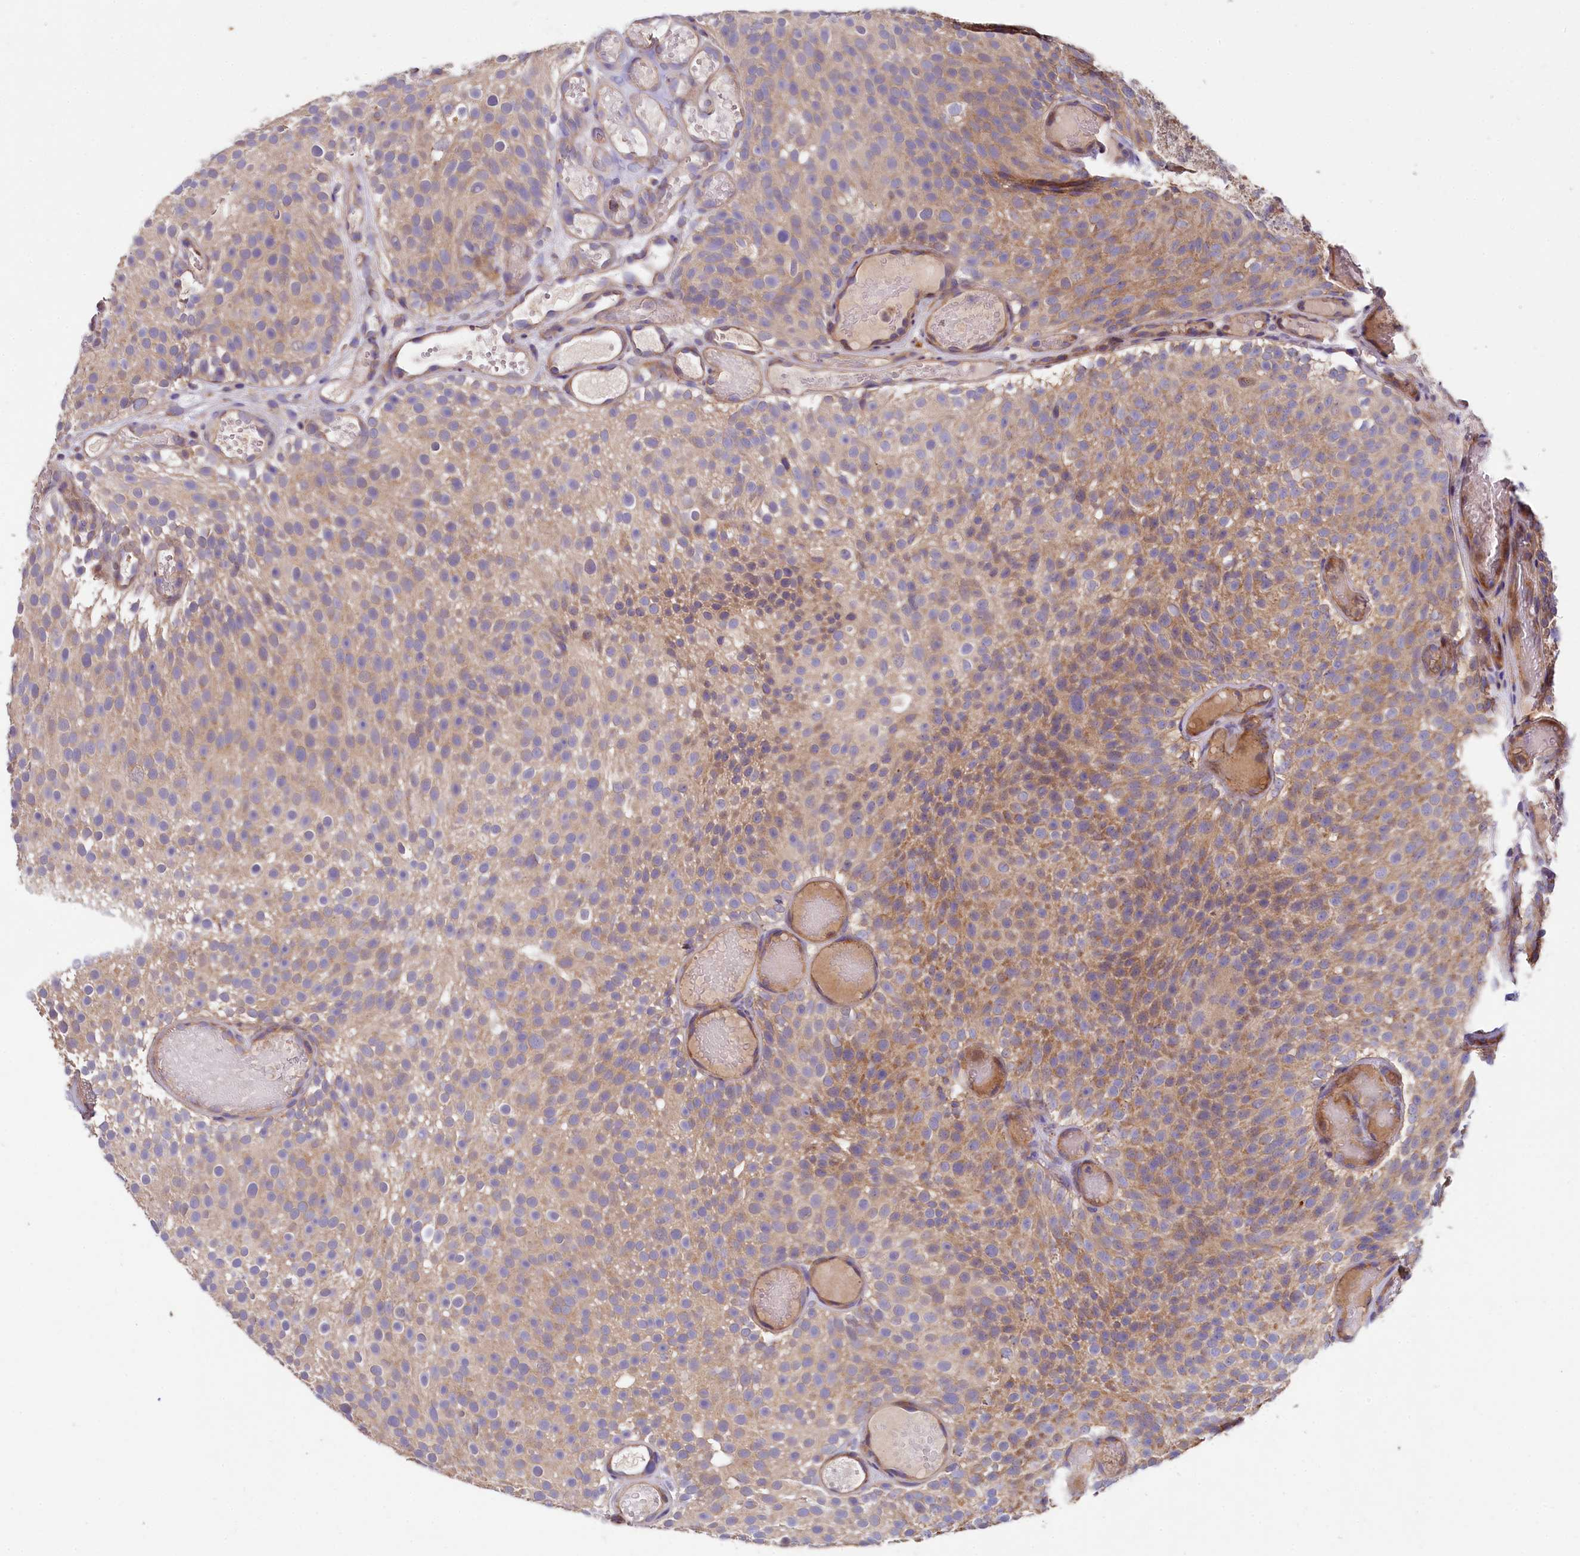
{"staining": {"intensity": "moderate", "quantity": ">75%", "location": "cytoplasmic/membranous"}, "tissue": "urothelial cancer", "cell_type": "Tumor cells", "image_type": "cancer", "snomed": [{"axis": "morphology", "description": "Urothelial carcinoma, Low grade"}, {"axis": "topography", "description": "Urinary bladder"}], "caption": "There is medium levels of moderate cytoplasmic/membranous expression in tumor cells of low-grade urothelial carcinoma, as demonstrated by immunohistochemical staining (brown color).", "gene": "SPRYD3", "patient": {"sex": "male", "age": 78}}